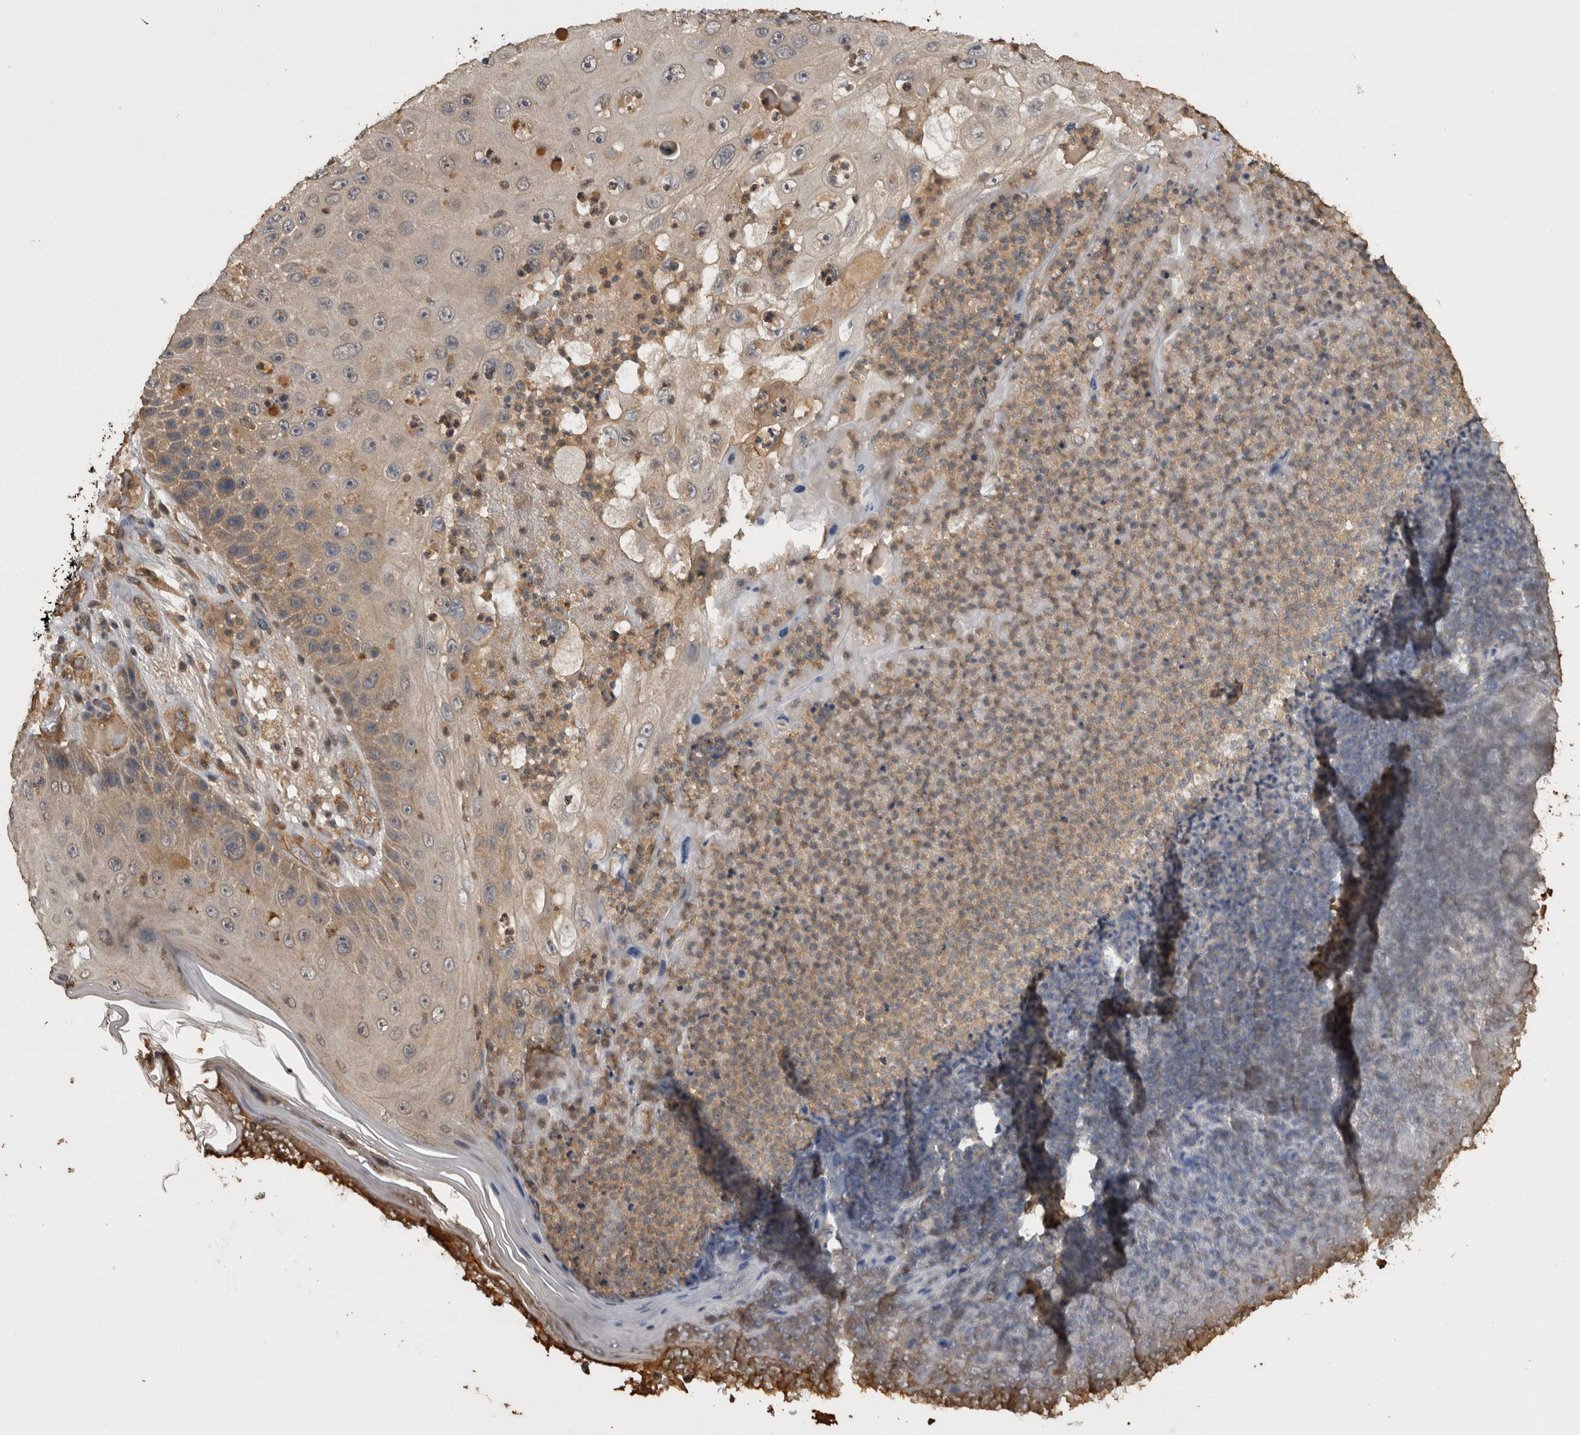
{"staining": {"intensity": "weak", "quantity": "25%-75%", "location": "cytoplasmic/membranous"}, "tissue": "skin cancer", "cell_type": "Tumor cells", "image_type": "cancer", "snomed": [{"axis": "morphology", "description": "Squamous cell carcinoma, NOS"}, {"axis": "topography", "description": "Skin"}], "caption": "Immunohistochemistry (IHC) (DAB (3,3'-diaminobenzidine)) staining of human skin cancer (squamous cell carcinoma) shows weak cytoplasmic/membranous protein expression in approximately 25%-75% of tumor cells.", "gene": "TMED7", "patient": {"sex": "female", "age": 88}}